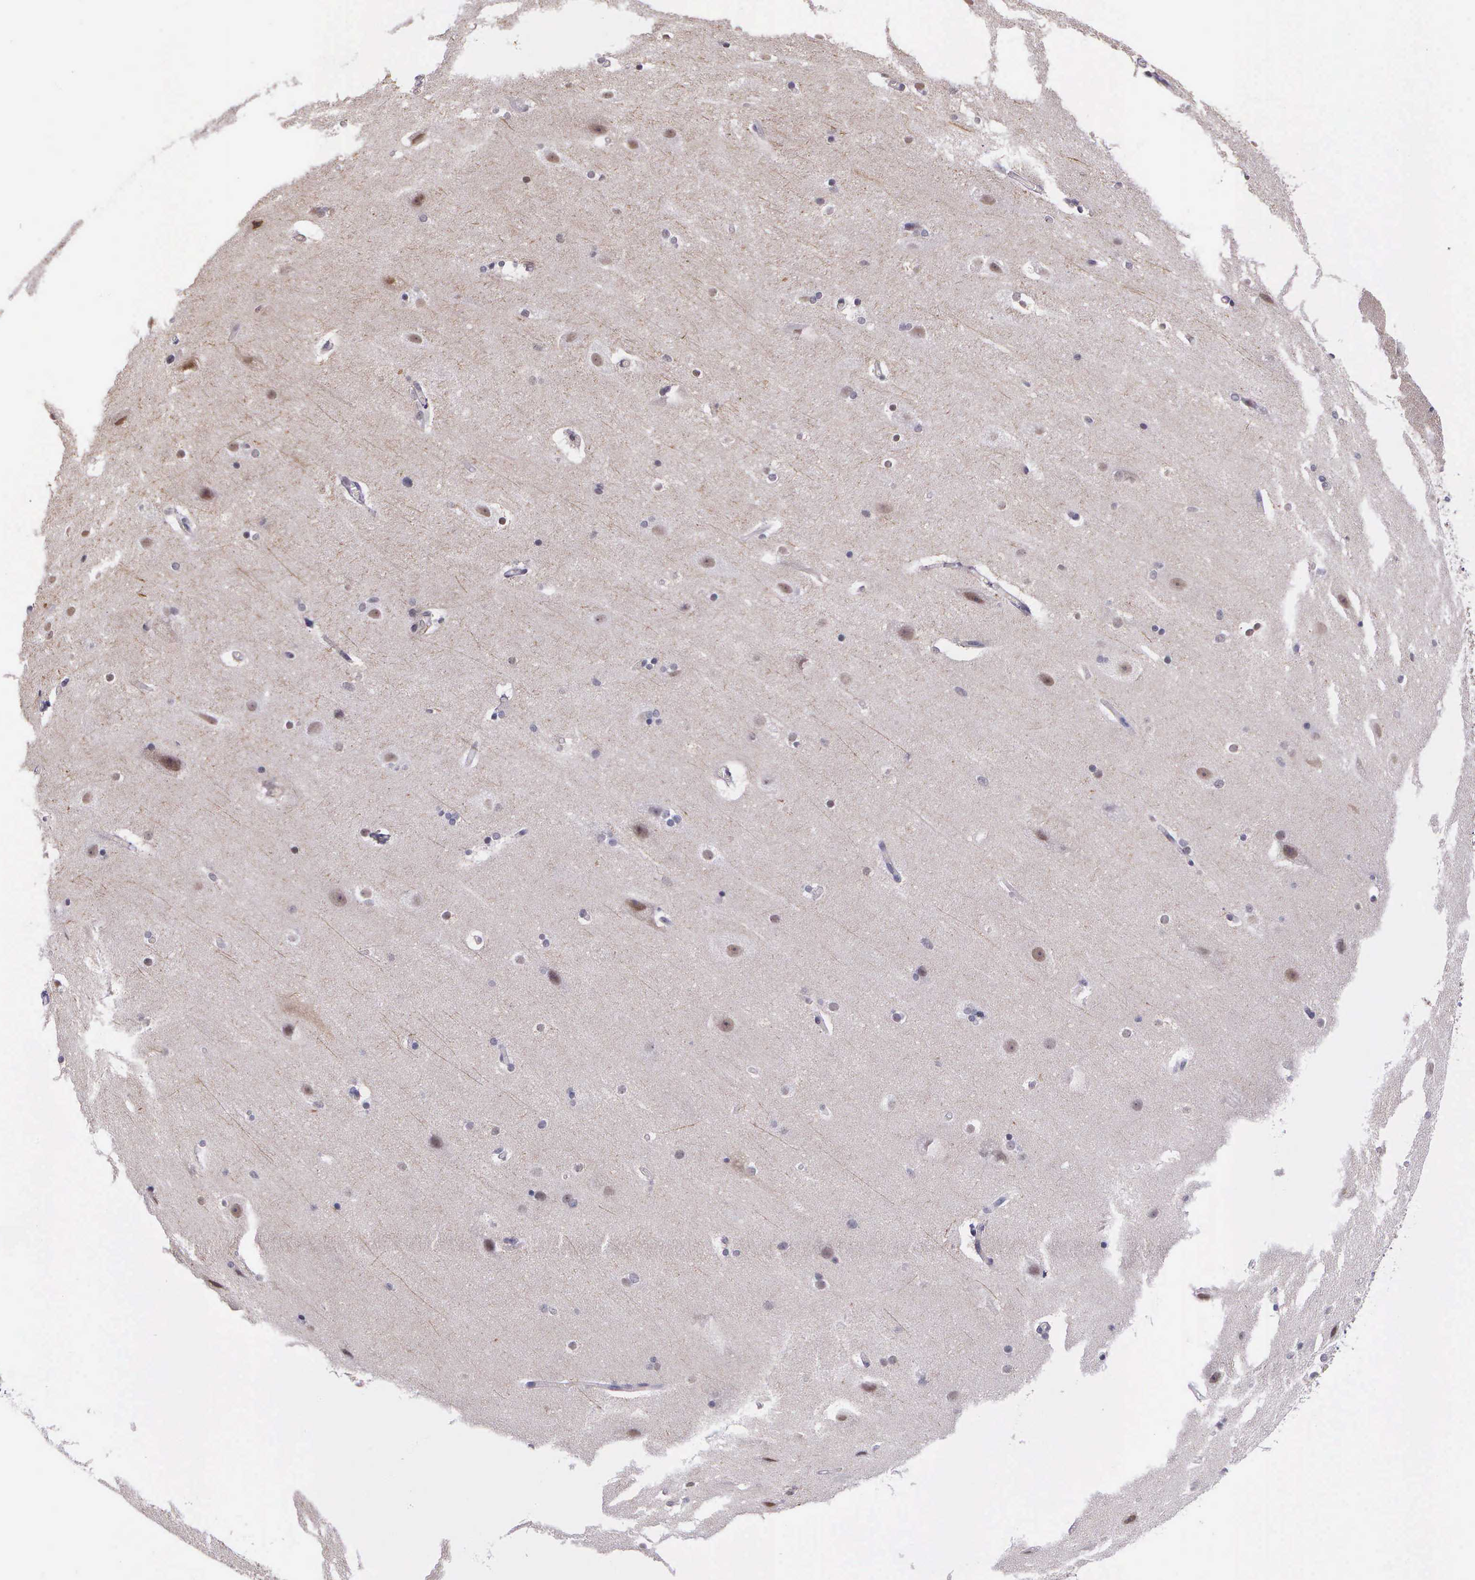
{"staining": {"intensity": "negative", "quantity": "none", "location": "none"}, "tissue": "cerebral cortex", "cell_type": "Endothelial cells", "image_type": "normal", "snomed": [{"axis": "morphology", "description": "Normal tissue, NOS"}, {"axis": "topography", "description": "Cerebral cortex"}, {"axis": "topography", "description": "Hippocampus"}], "caption": "The IHC micrograph has no significant expression in endothelial cells of cerebral cortex. (Stains: DAB (3,3'-diaminobenzidine) immunohistochemistry with hematoxylin counter stain, Microscopy: brightfield microscopy at high magnification).", "gene": "AHNAK2", "patient": {"sex": "female", "age": 19}}